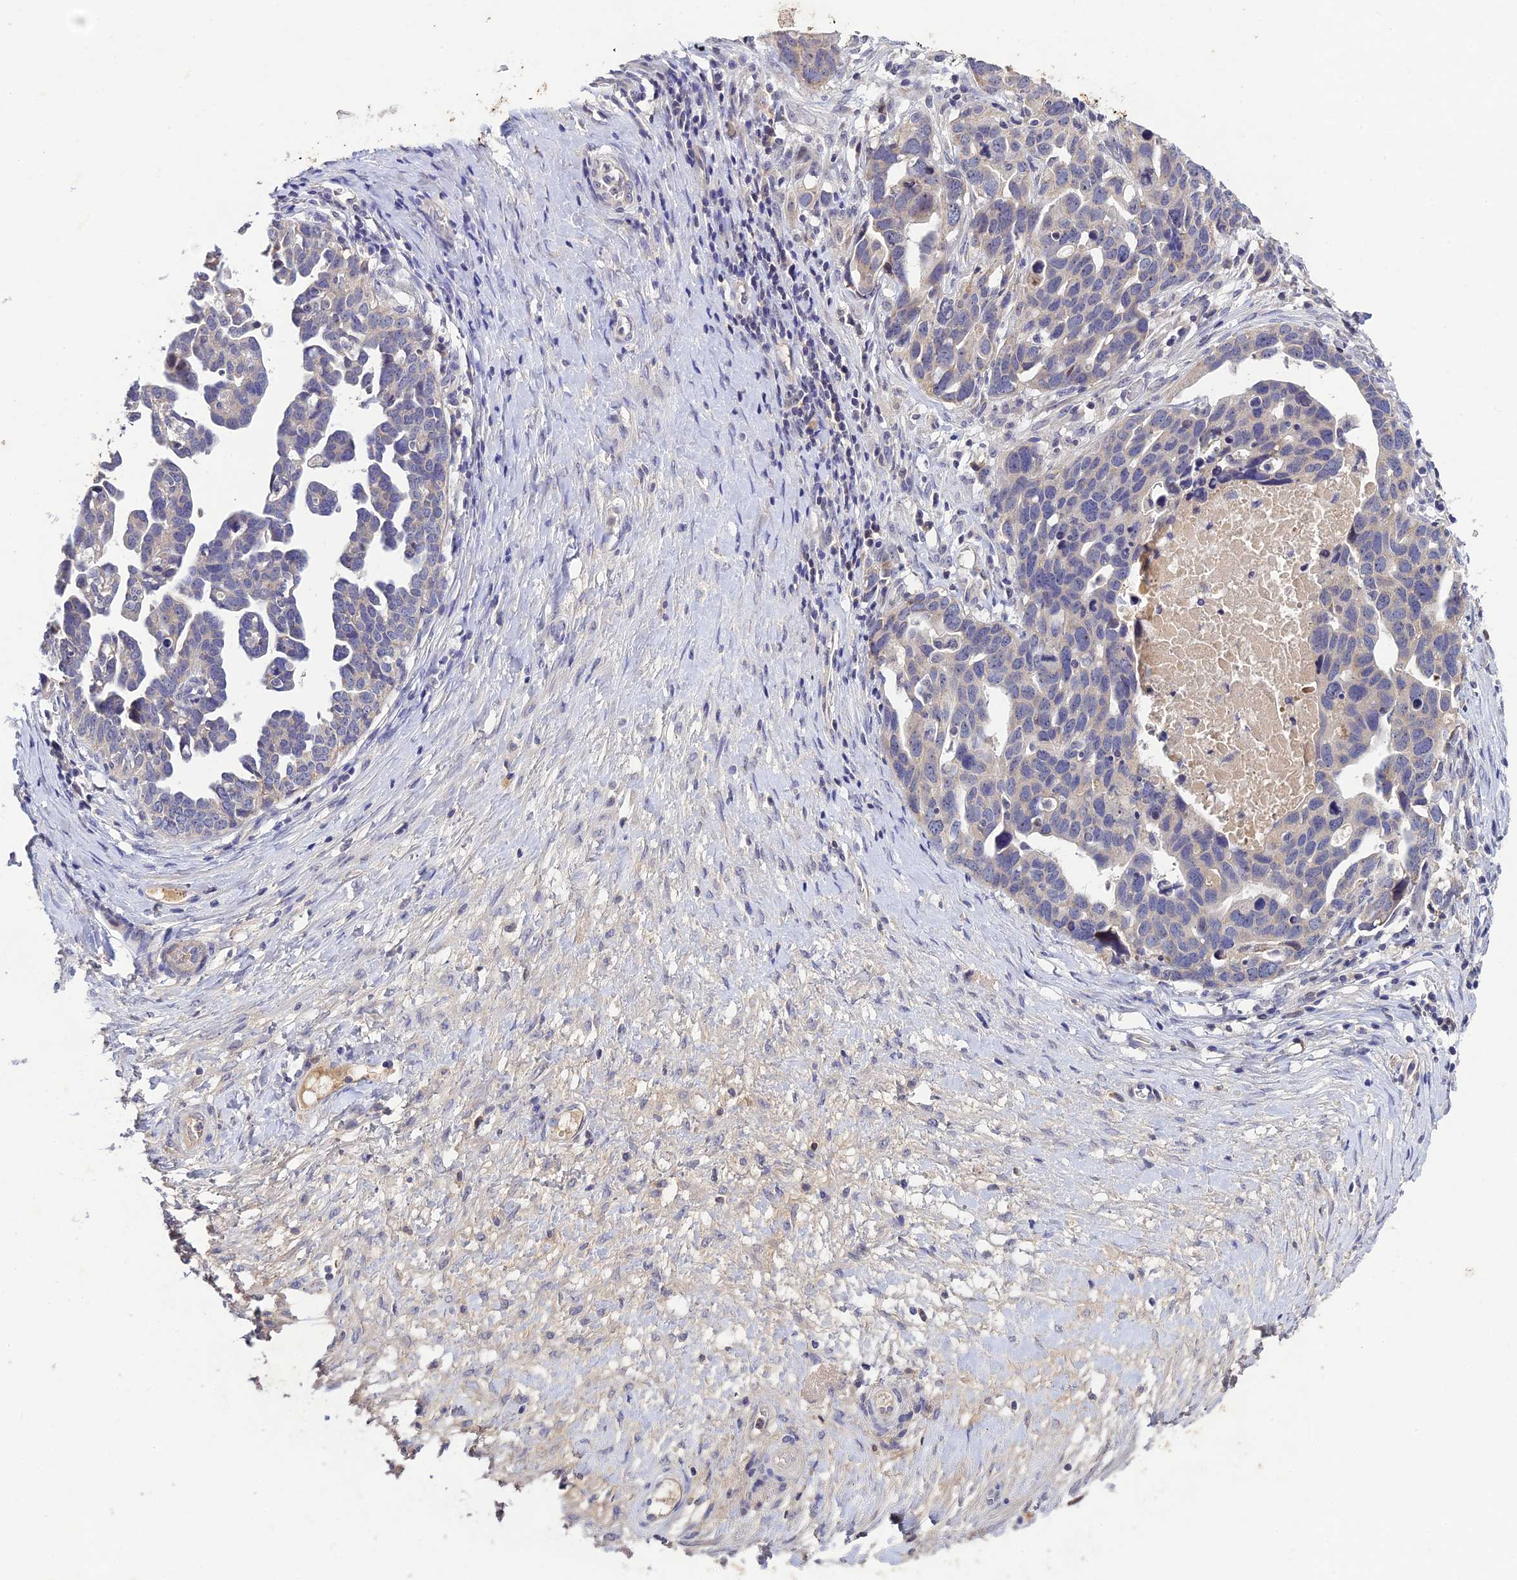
{"staining": {"intensity": "negative", "quantity": "none", "location": "none"}, "tissue": "ovarian cancer", "cell_type": "Tumor cells", "image_type": "cancer", "snomed": [{"axis": "morphology", "description": "Cystadenocarcinoma, serous, NOS"}, {"axis": "topography", "description": "Ovary"}], "caption": "Tumor cells are negative for protein expression in human ovarian cancer. (DAB (3,3'-diaminobenzidine) IHC visualized using brightfield microscopy, high magnification).", "gene": "CHST5", "patient": {"sex": "female", "age": 54}}